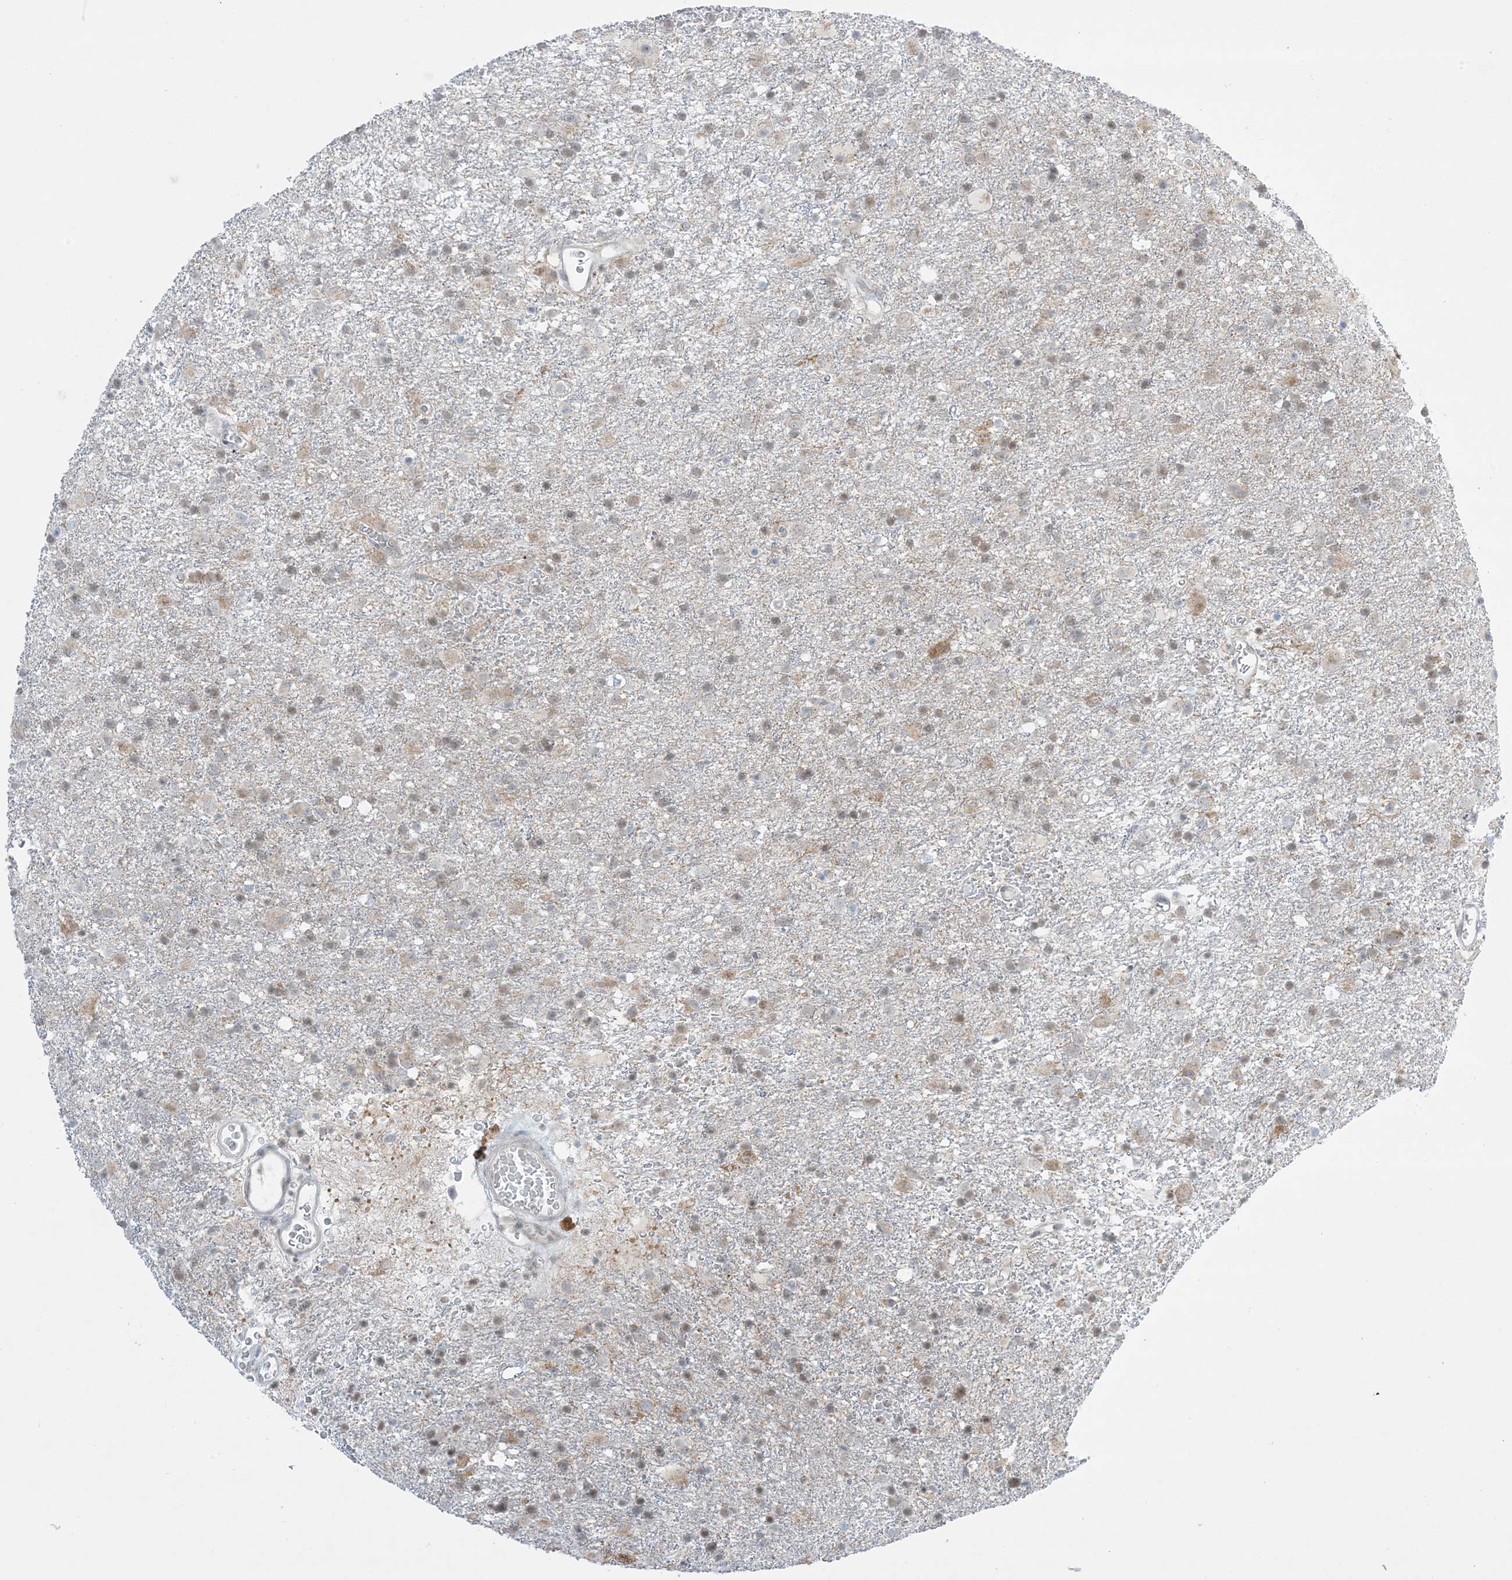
{"staining": {"intensity": "weak", "quantity": "<25%", "location": "nuclear"}, "tissue": "glioma", "cell_type": "Tumor cells", "image_type": "cancer", "snomed": [{"axis": "morphology", "description": "Glioma, malignant, Low grade"}, {"axis": "topography", "description": "Brain"}], "caption": "An immunohistochemistry micrograph of malignant glioma (low-grade) is shown. There is no staining in tumor cells of malignant glioma (low-grade). (DAB IHC, high magnification).", "gene": "TFPT", "patient": {"sex": "male", "age": 65}}